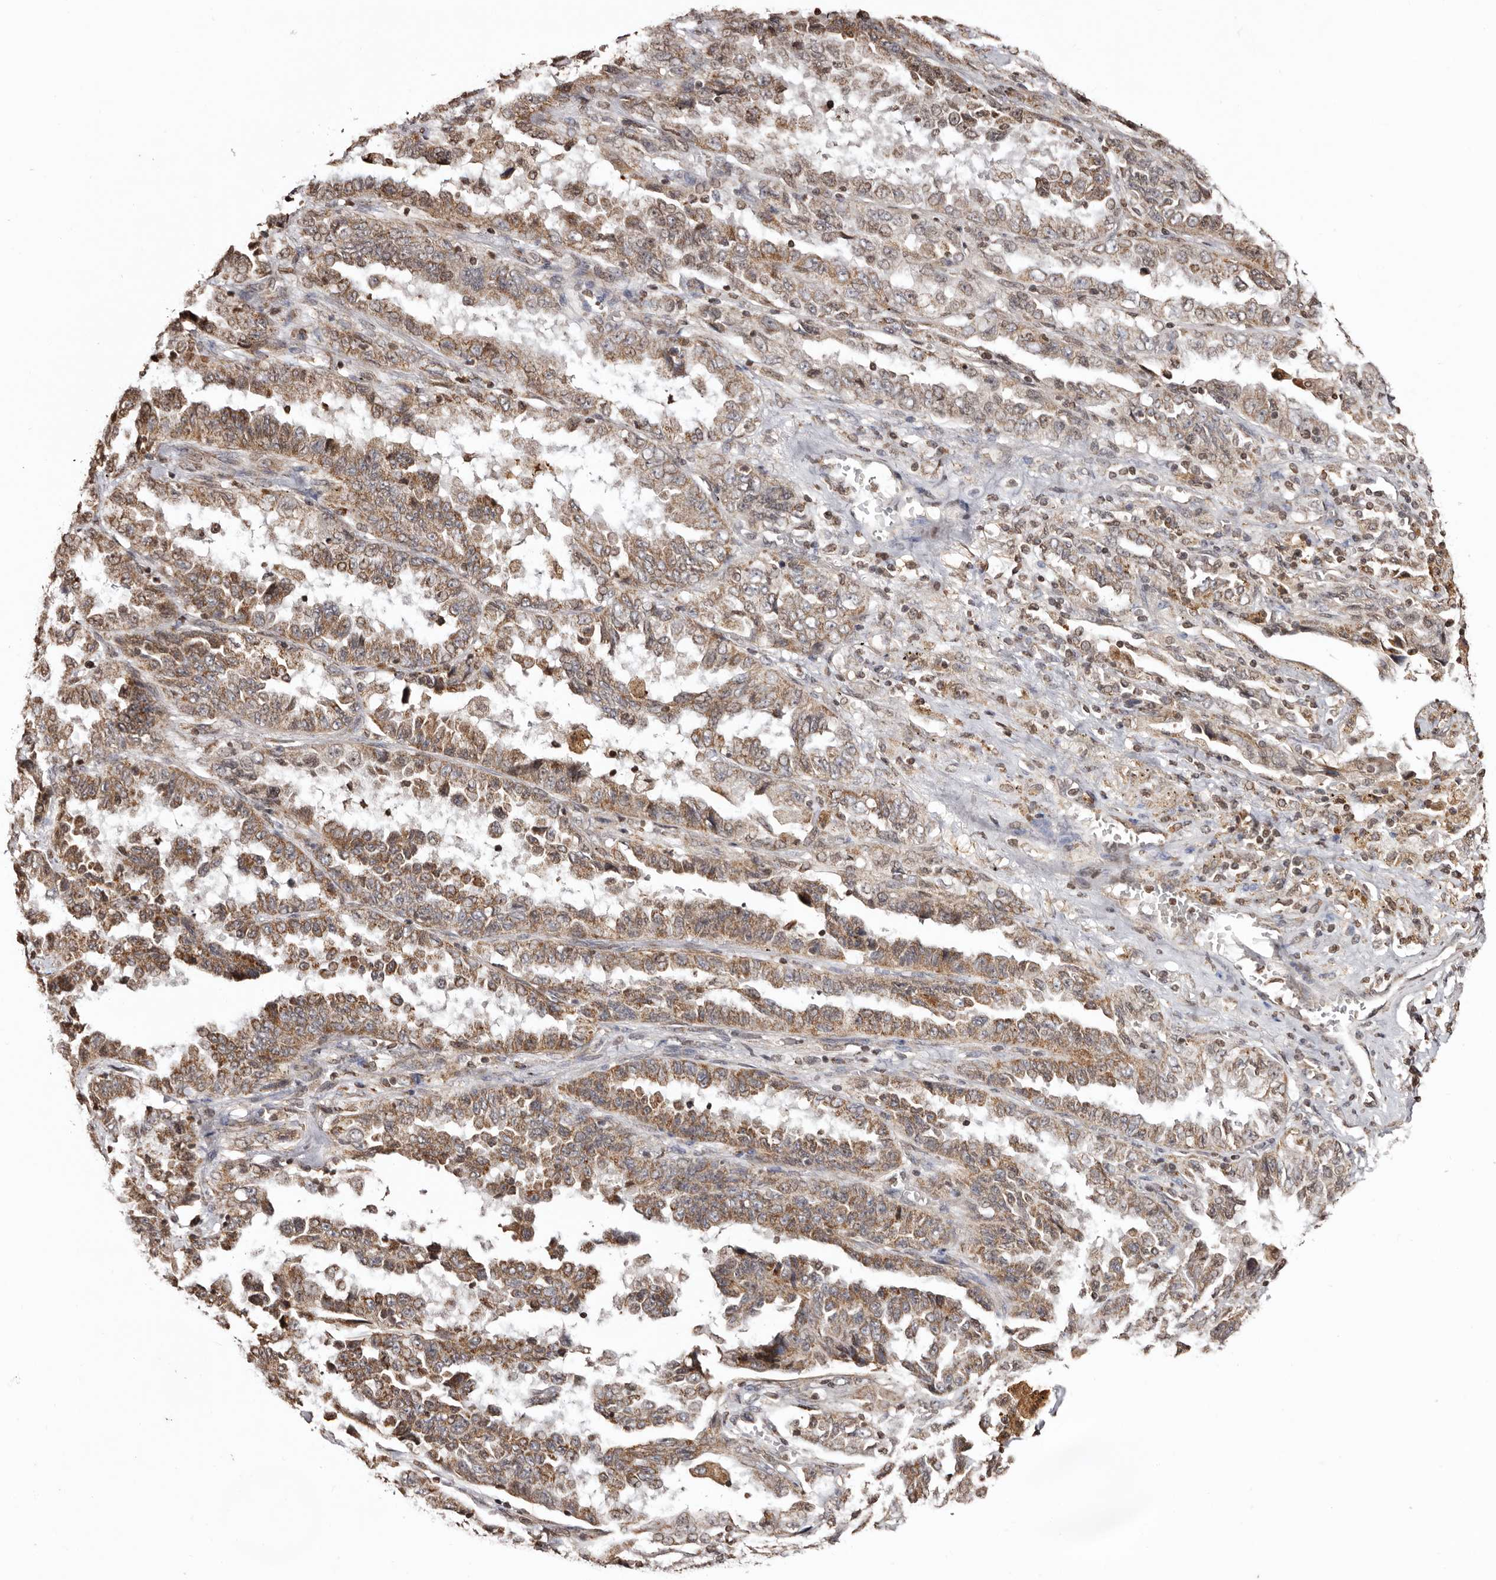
{"staining": {"intensity": "moderate", "quantity": ">75%", "location": "cytoplasmic/membranous"}, "tissue": "lung cancer", "cell_type": "Tumor cells", "image_type": "cancer", "snomed": [{"axis": "morphology", "description": "Adenocarcinoma, NOS"}, {"axis": "topography", "description": "Lung"}], "caption": "Adenocarcinoma (lung) stained for a protein shows moderate cytoplasmic/membranous positivity in tumor cells. The staining was performed using DAB to visualize the protein expression in brown, while the nuclei were stained in blue with hematoxylin (Magnification: 20x).", "gene": "CCDC190", "patient": {"sex": "female", "age": 51}}